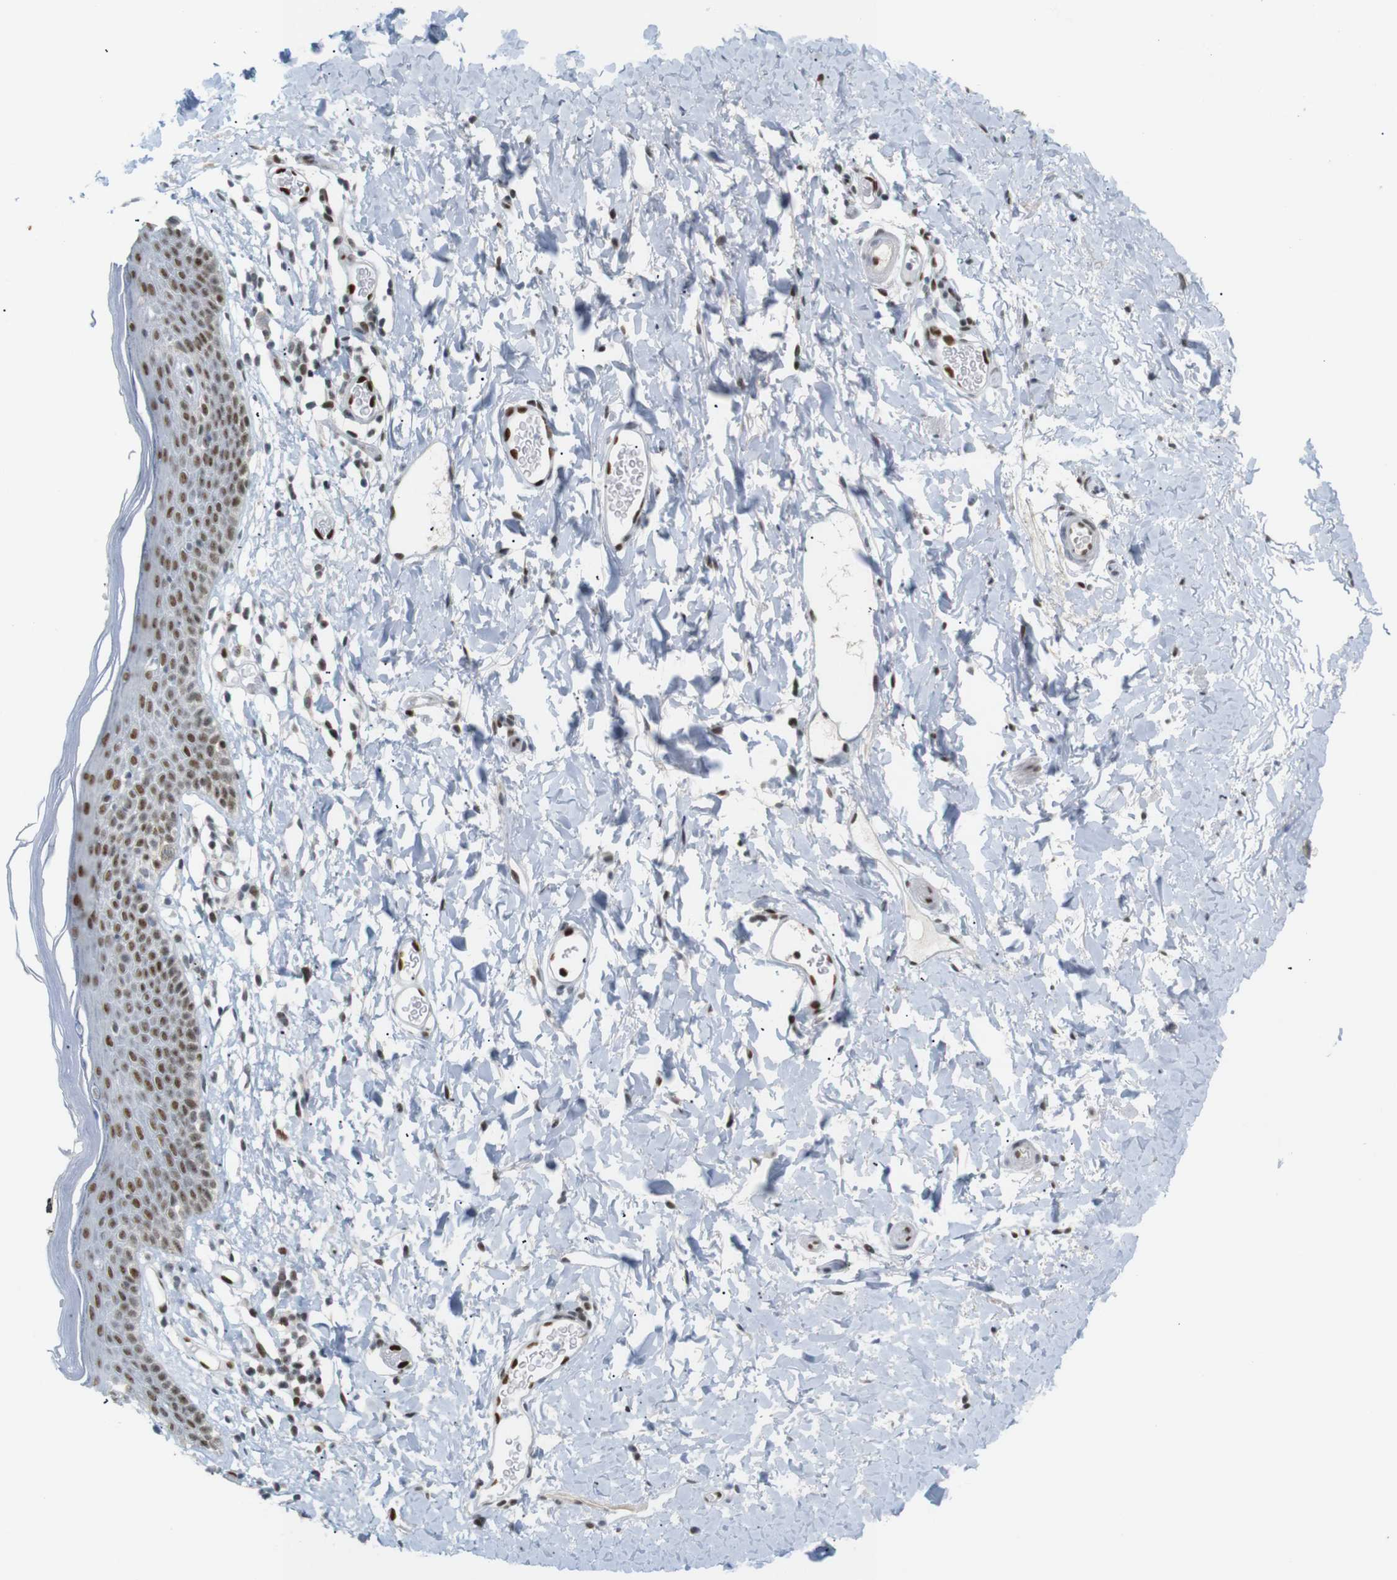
{"staining": {"intensity": "moderate", "quantity": ">75%", "location": "nuclear"}, "tissue": "skin", "cell_type": "Epidermal cells", "image_type": "normal", "snomed": [{"axis": "morphology", "description": "Normal tissue, NOS"}, {"axis": "topography", "description": "Adipose tissue"}, {"axis": "topography", "description": "Vascular tissue"}, {"axis": "topography", "description": "Anal"}, {"axis": "topography", "description": "Peripheral nerve tissue"}], "caption": "Immunohistochemical staining of benign skin demonstrates moderate nuclear protein staining in about >75% of epidermal cells. (Stains: DAB (3,3'-diaminobenzidine) in brown, nuclei in blue, Microscopy: brightfield microscopy at high magnification).", "gene": "RIOX2", "patient": {"sex": "female", "age": 54}}